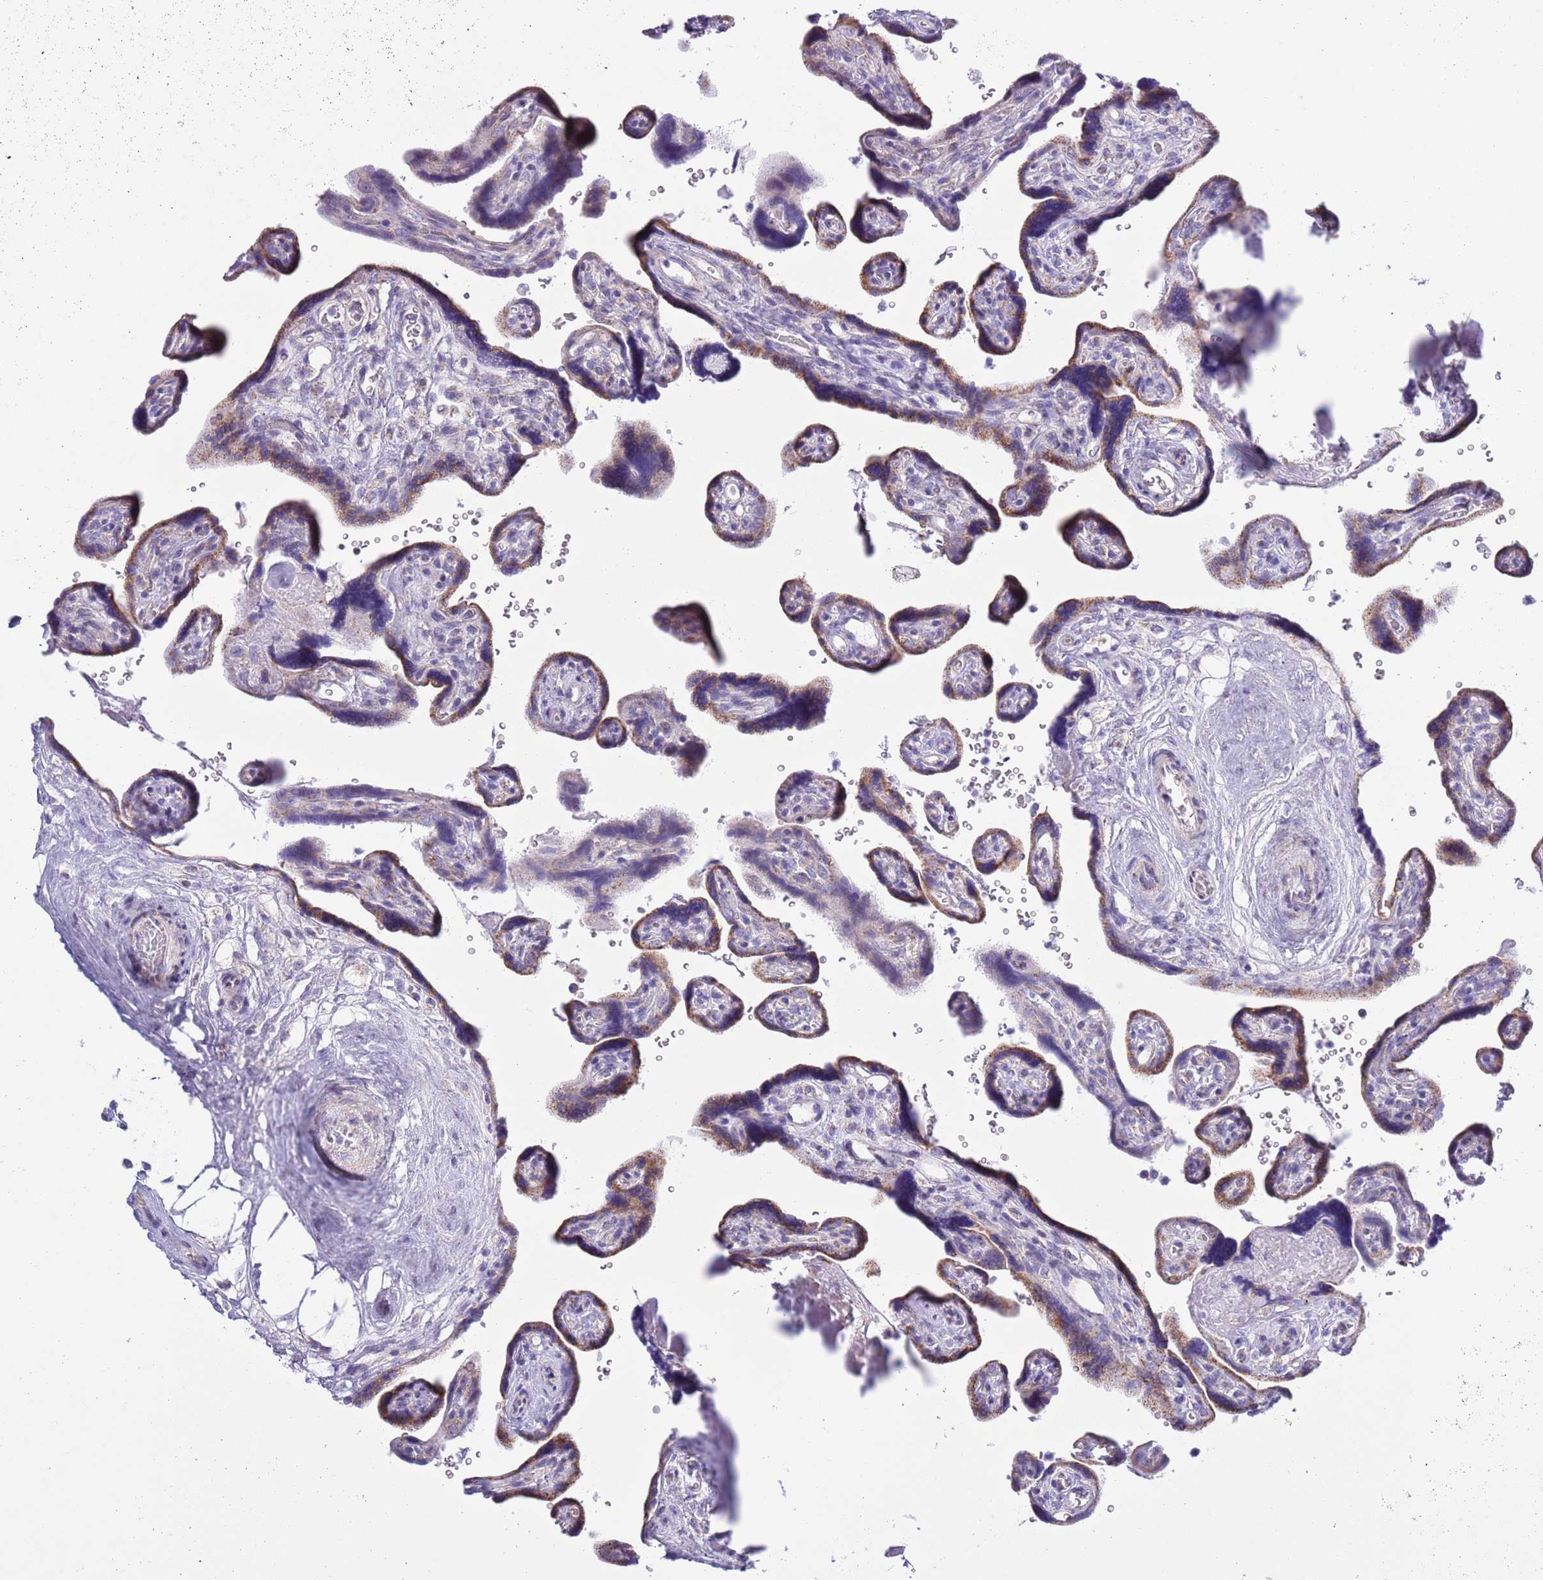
{"staining": {"intensity": "weak", "quantity": "25%-75%", "location": "cytoplasmic/membranous"}, "tissue": "placenta", "cell_type": "Trophoblastic cells", "image_type": "normal", "snomed": [{"axis": "morphology", "description": "Normal tissue, NOS"}, {"axis": "topography", "description": "Placenta"}], "caption": "Brown immunohistochemical staining in normal placenta demonstrates weak cytoplasmic/membranous staining in approximately 25%-75% of trophoblastic cells. (IHC, brightfield microscopy, high magnification).", "gene": "MOCOS", "patient": {"sex": "female", "age": 39}}